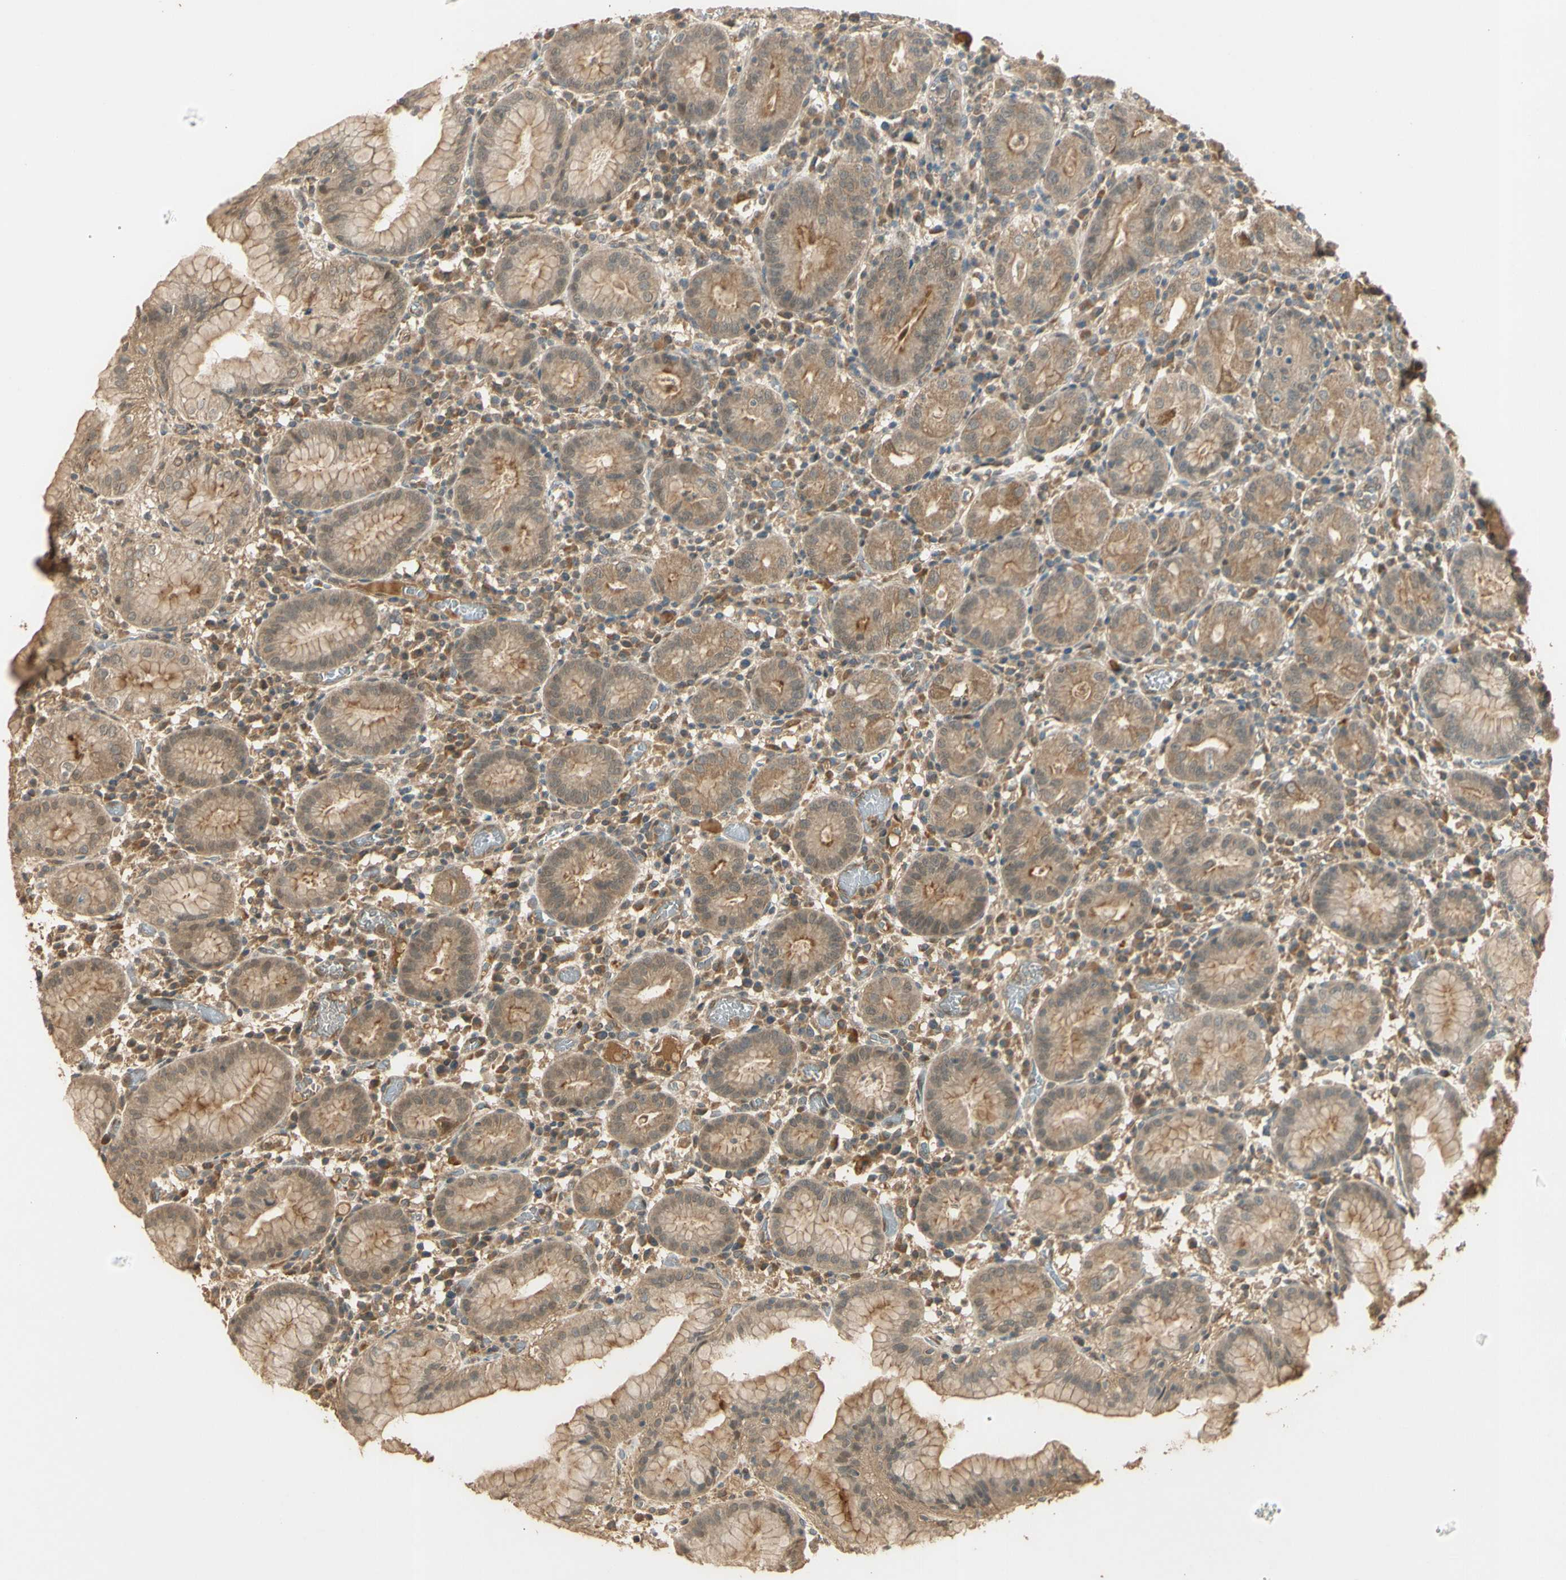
{"staining": {"intensity": "moderate", "quantity": "25%-75%", "location": "cytoplasmic/membranous,nuclear"}, "tissue": "stomach", "cell_type": "Glandular cells", "image_type": "normal", "snomed": [{"axis": "morphology", "description": "Normal tissue, NOS"}, {"axis": "topography", "description": "Stomach"}, {"axis": "topography", "description": "Stomach, lower"}], "caption": "Immunohistochemical staining of normal human stomach exhibits medium levels of moderate cytoplasmic/membranous,nuclear staining in approximately 25%-75% of glandular cells. Nuclei are stained in blue.", "gene": "GMEB2", "patient": {"sex": "female", "age": 75}}